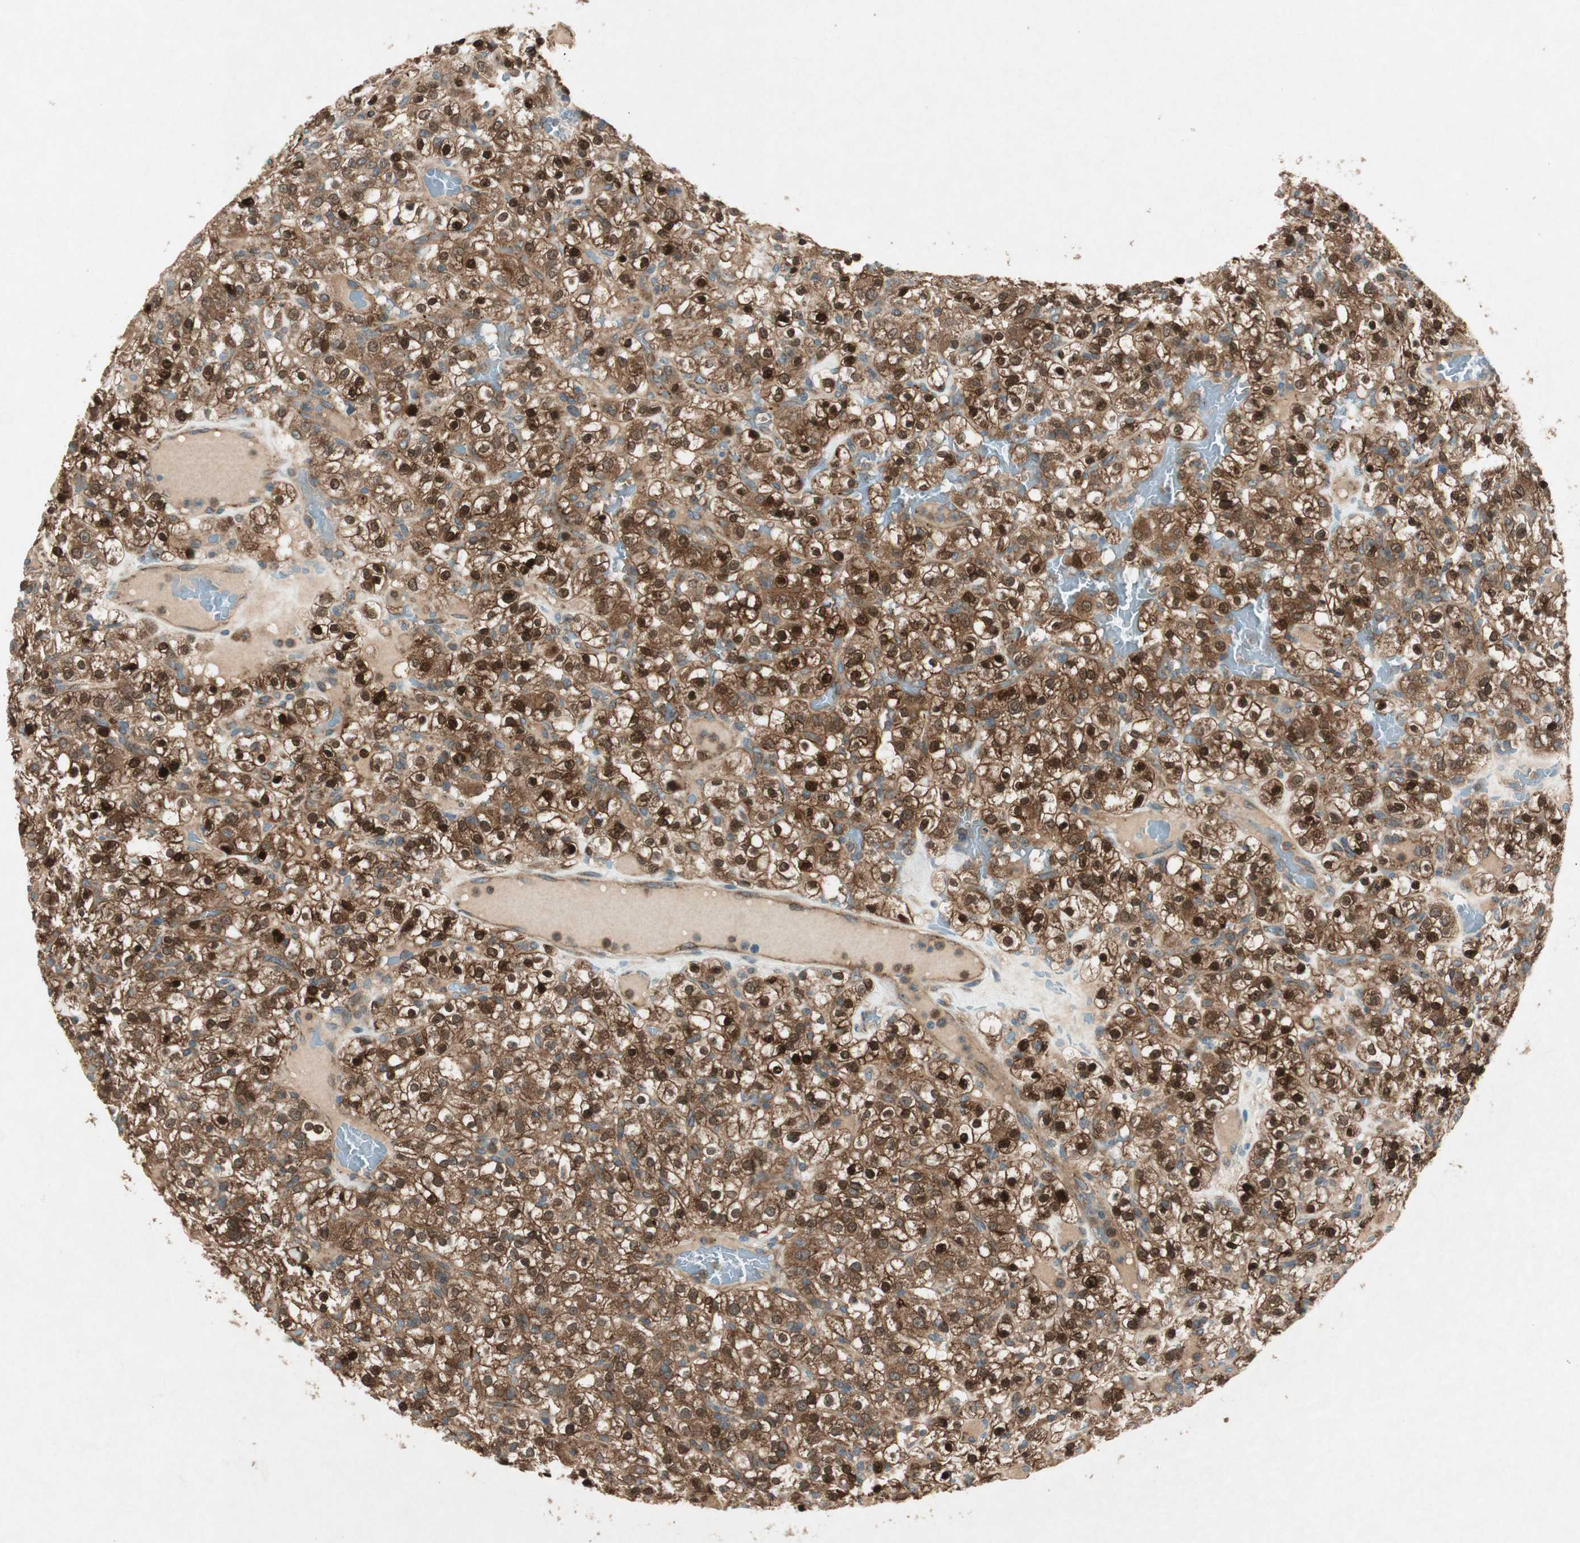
{"staining": {"intensity": "strong", "quantity": ">75%", "location": "cytoplasmic/membranous,nuclear"}, "tissue": "renal cancer", "cell_type": "Tumor cells", "image_type": "cancer", "snomed": [{"axis": "morphology", "description": "Normal tissue, NOS"}, {"axis": "morphology", "description": "Adenocarcinoma, NOS"}, {"axis": "topography", "description": "Kidney"}], "caption": "Protein staining displays strong cytoplasmic/membranous and nuclear positivity in about >75% of tumor cells in renal cancer.", "gene": "CHADL", "patient": {"sex": "female", "age": 72}}